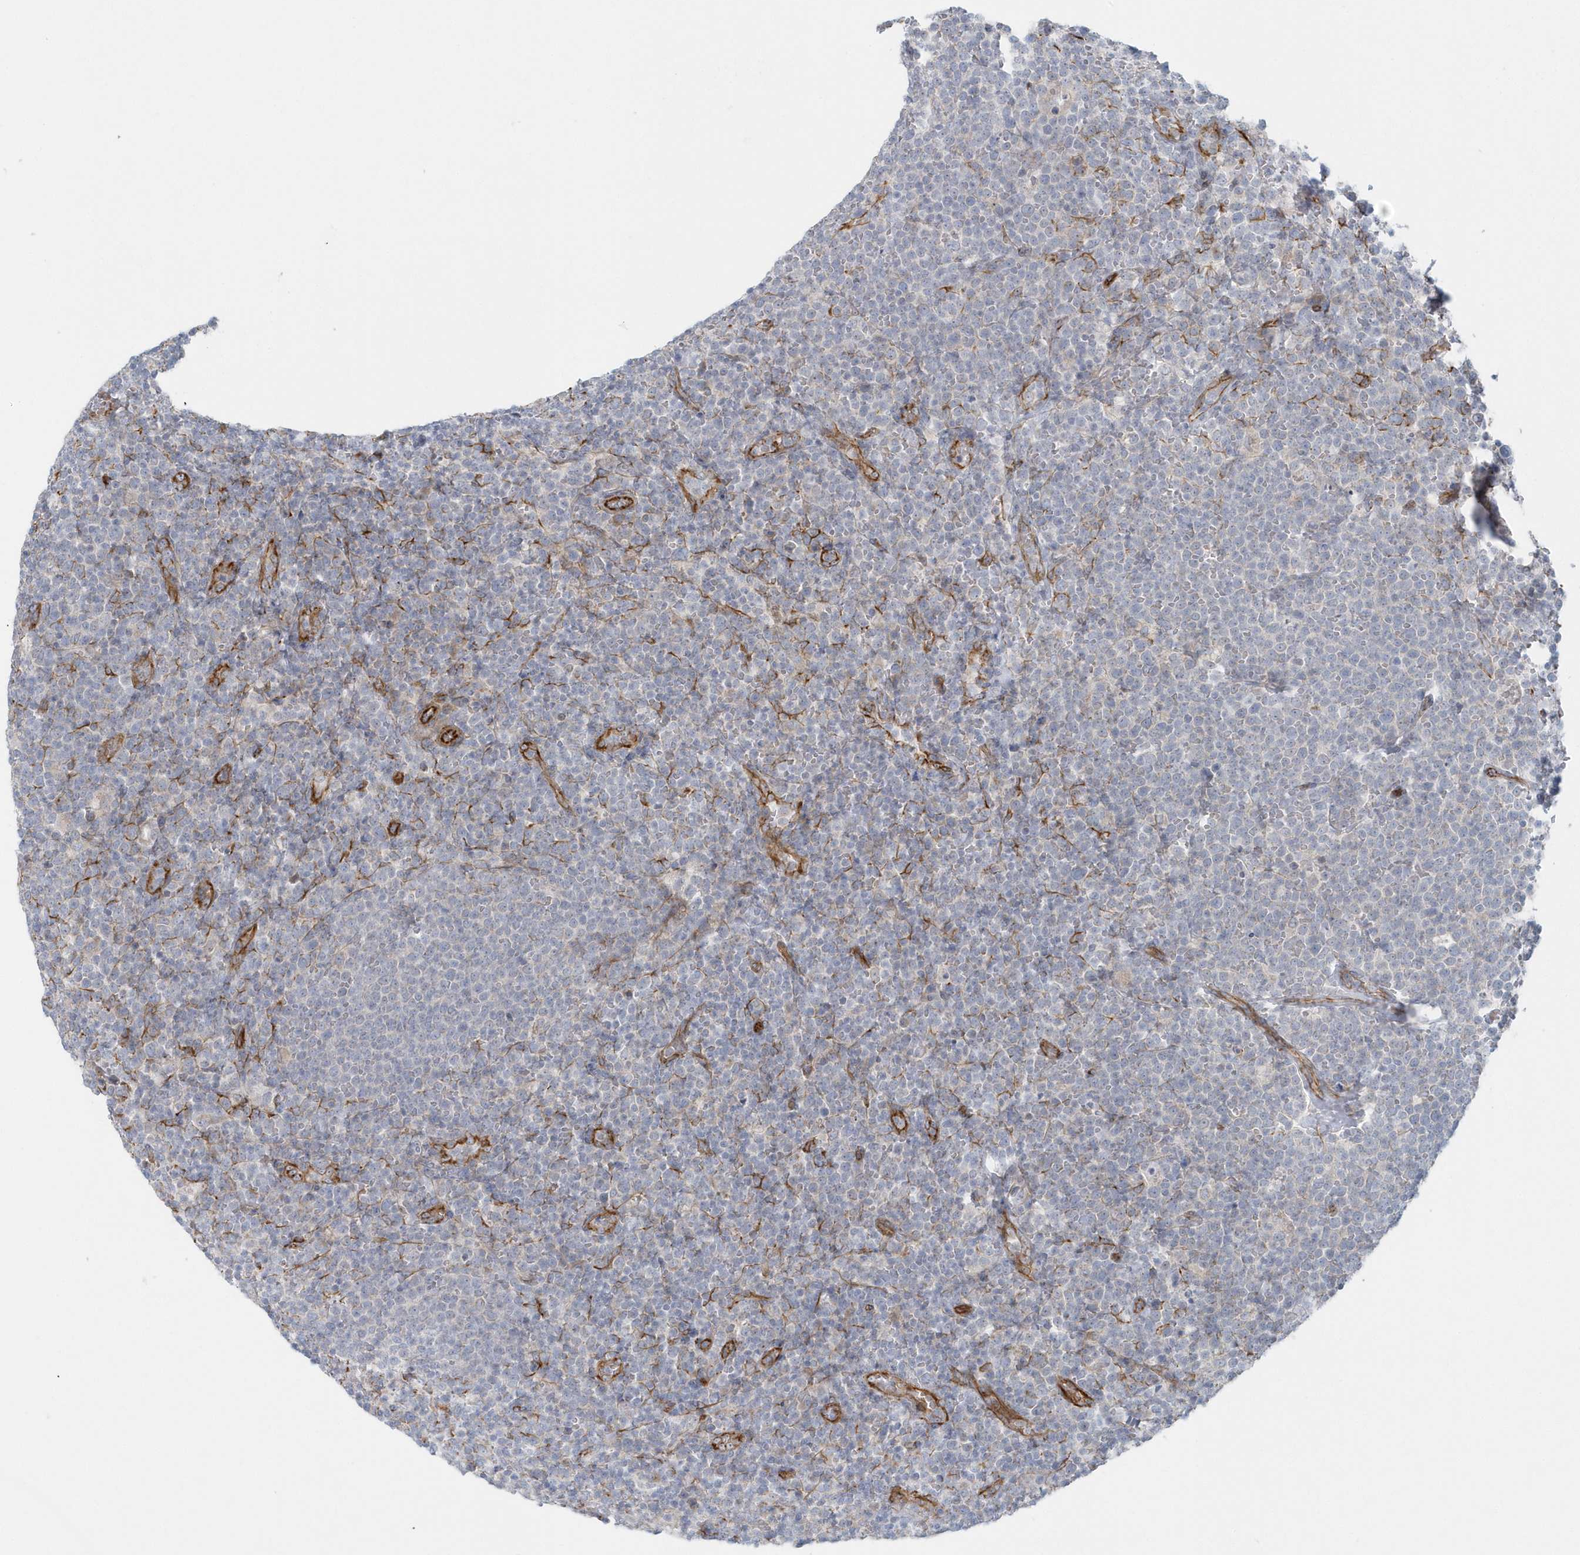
{"staining": {"intensity": "negative", "quantity": "none", "location": "none"}, "tissue": "lymphoma", "cell_type": "Tumor cells", "image_type": "cancer", "snomed": [{"axis": "morphology", "description": "Malignant lymphoma, non-Hodgkin's type, High grade"}, {"axis": "topography", "description": "Lymph node"}], "caption": "This is an IHC histopathology image of lymphoma. There is no staining in tumor cells.", "gene": "GPR152", "patient": {"sex": "male", "age": 61}}